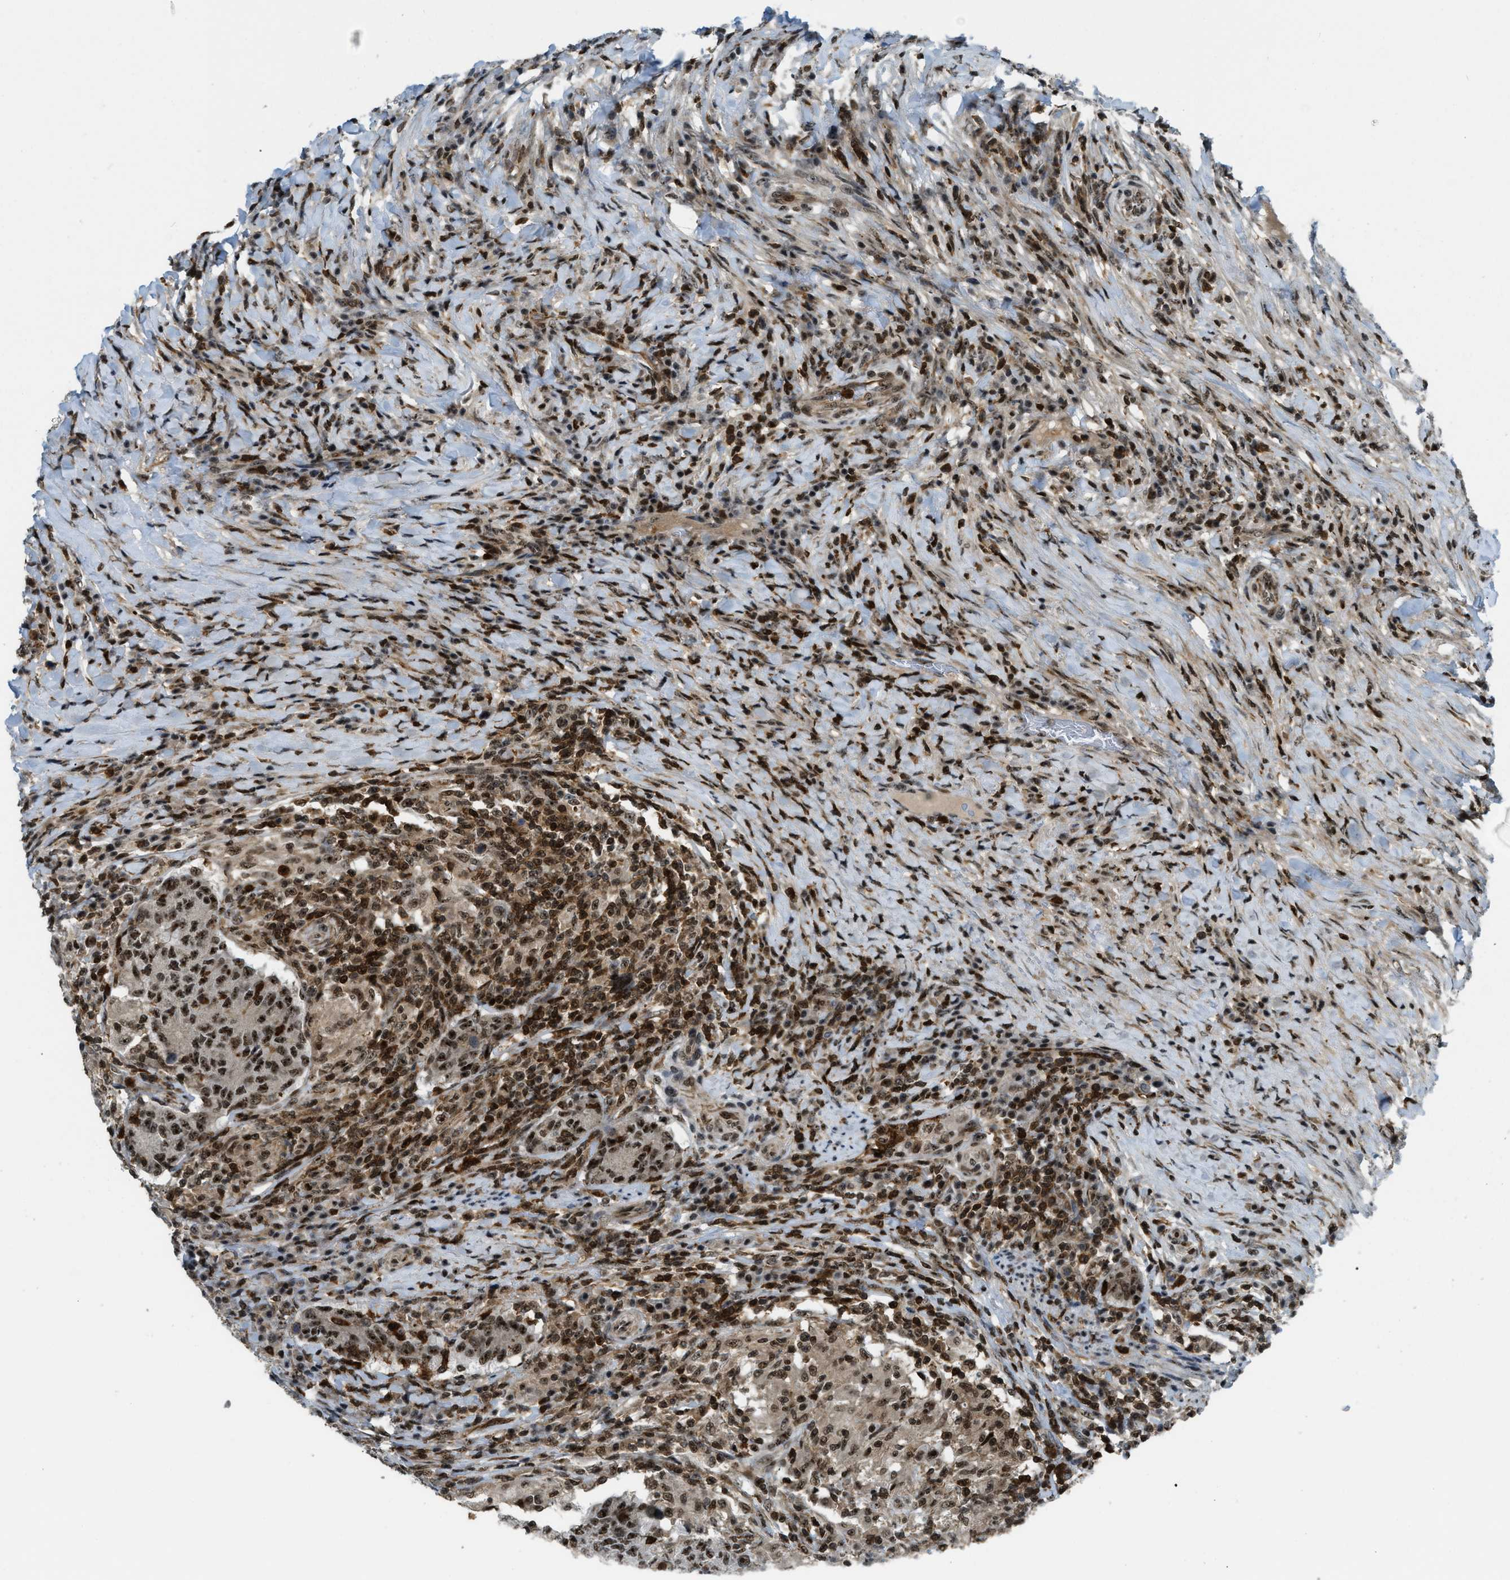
{"staining": {"intensity": "moderate", "quantity": ">75%", "location": "nuclear"}, "tissue": "colorectal cancer", "cell_type": "Tumor cells", "image_type": "cancer", "snomed": [{"axis": "morphology", "description": "Normal tissue, NOS"}, {"axis": "morphology", "description": "Adenocarcinoma, NOS"}, {"axis": "topography", "description": "Colon"}], "caption": "This micrograph demonstrates IHC staining of human adenocarcinoma (colorectal), with medium moderate nuclear expression in approximately >75% of tumor cells.", "gene": "E2F1", "patient": {"sex": "female", "age": 75}}